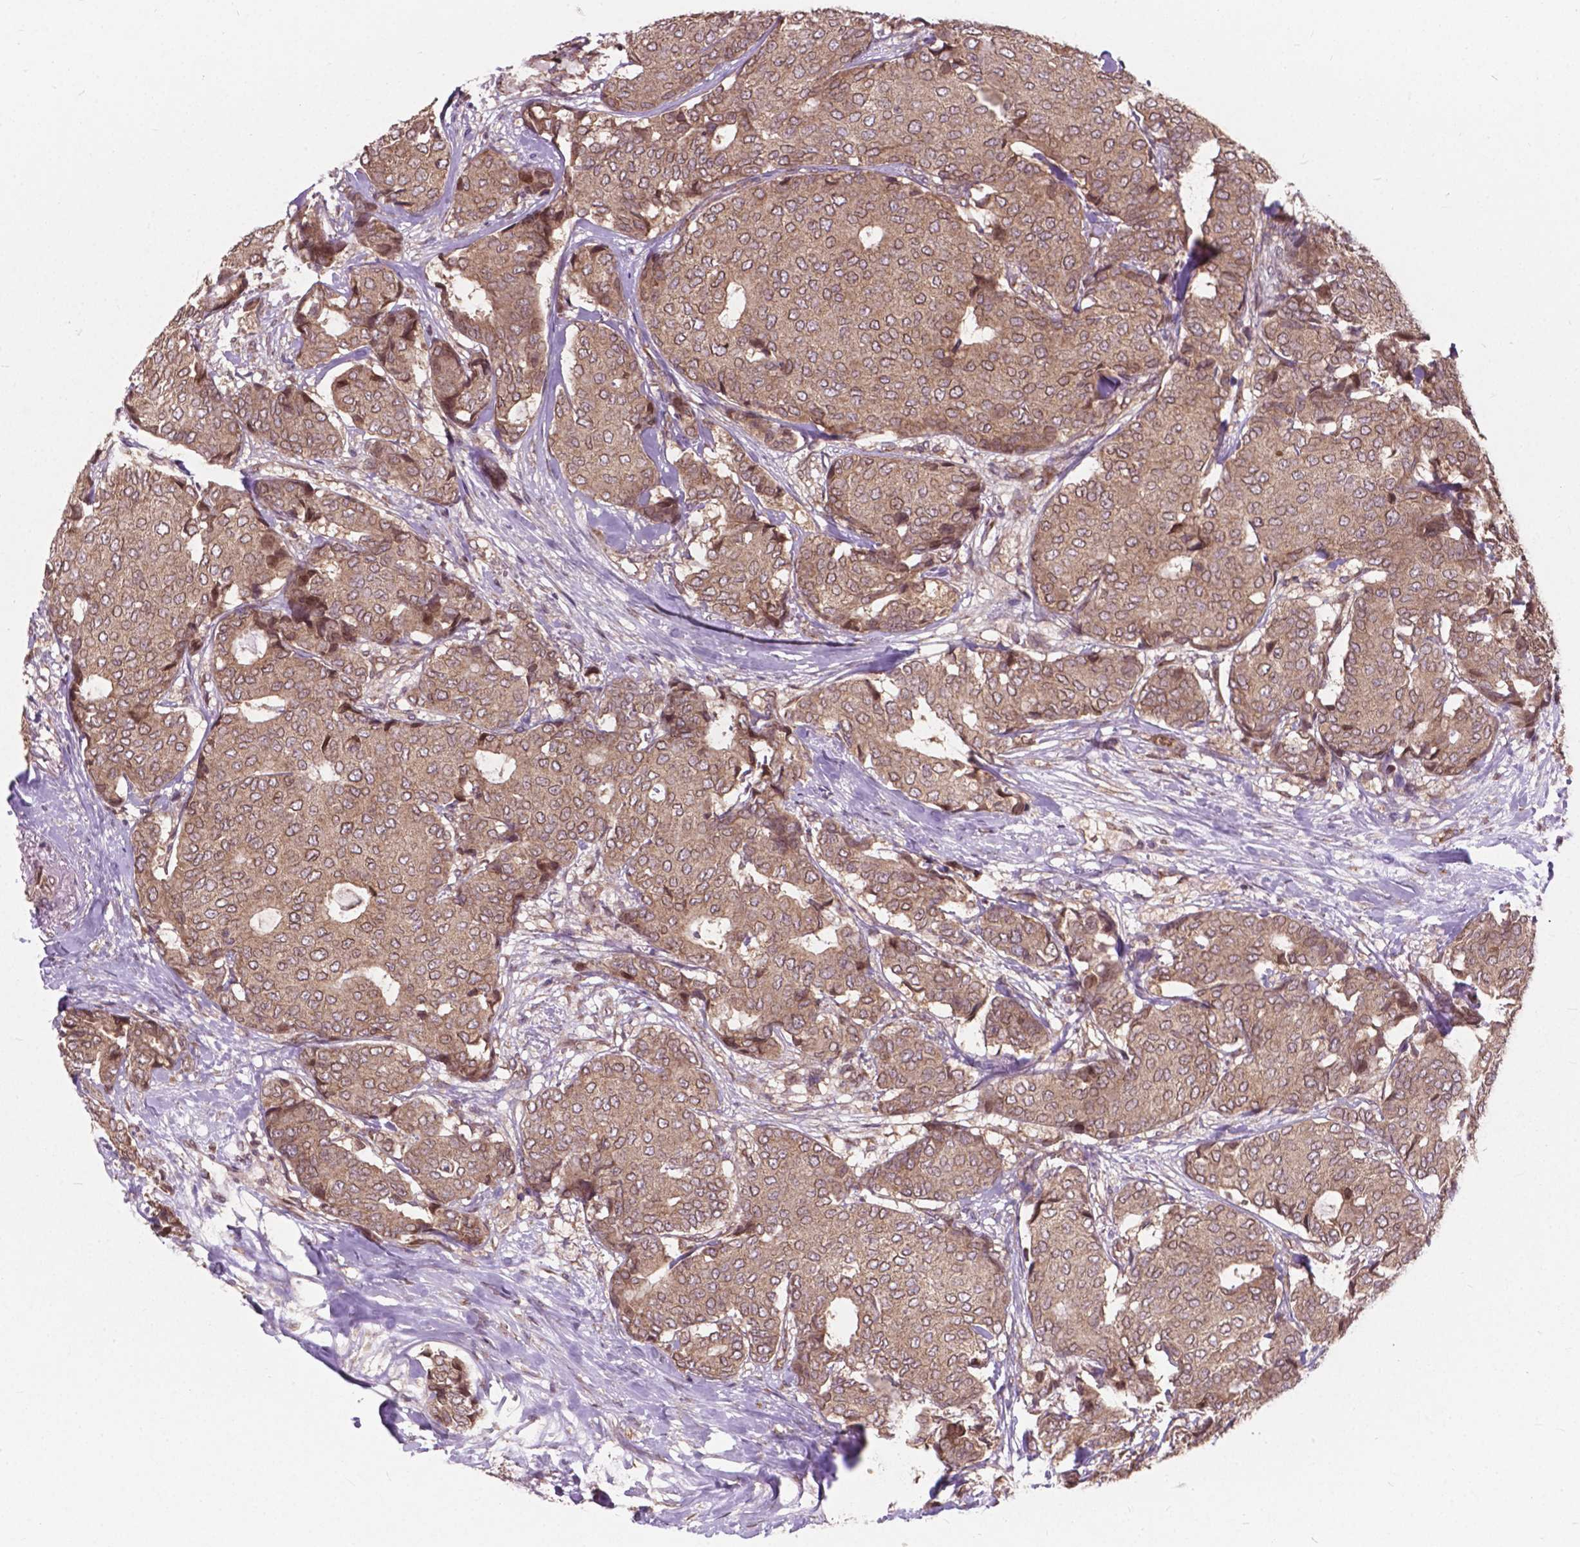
{"staining": {"intensity": "weak", "quantity": ">75%", "location": "cytoplasmic/membranous"}, "tissue": "breast cancer", "cell_type": "Tumor cells", "image_type": "cancer", "snomed": [{"axis": "morphology", "description": "Duct carcinoma"}, {"axis": "topography", "description": "Breast"}], "caption": "Breast cancer (intraductal carcinoma) stained with a protein marker shows weak staining in tumor cells.", "gene": "MRPL33", "patient": {"sex": "female", "age": 75}}